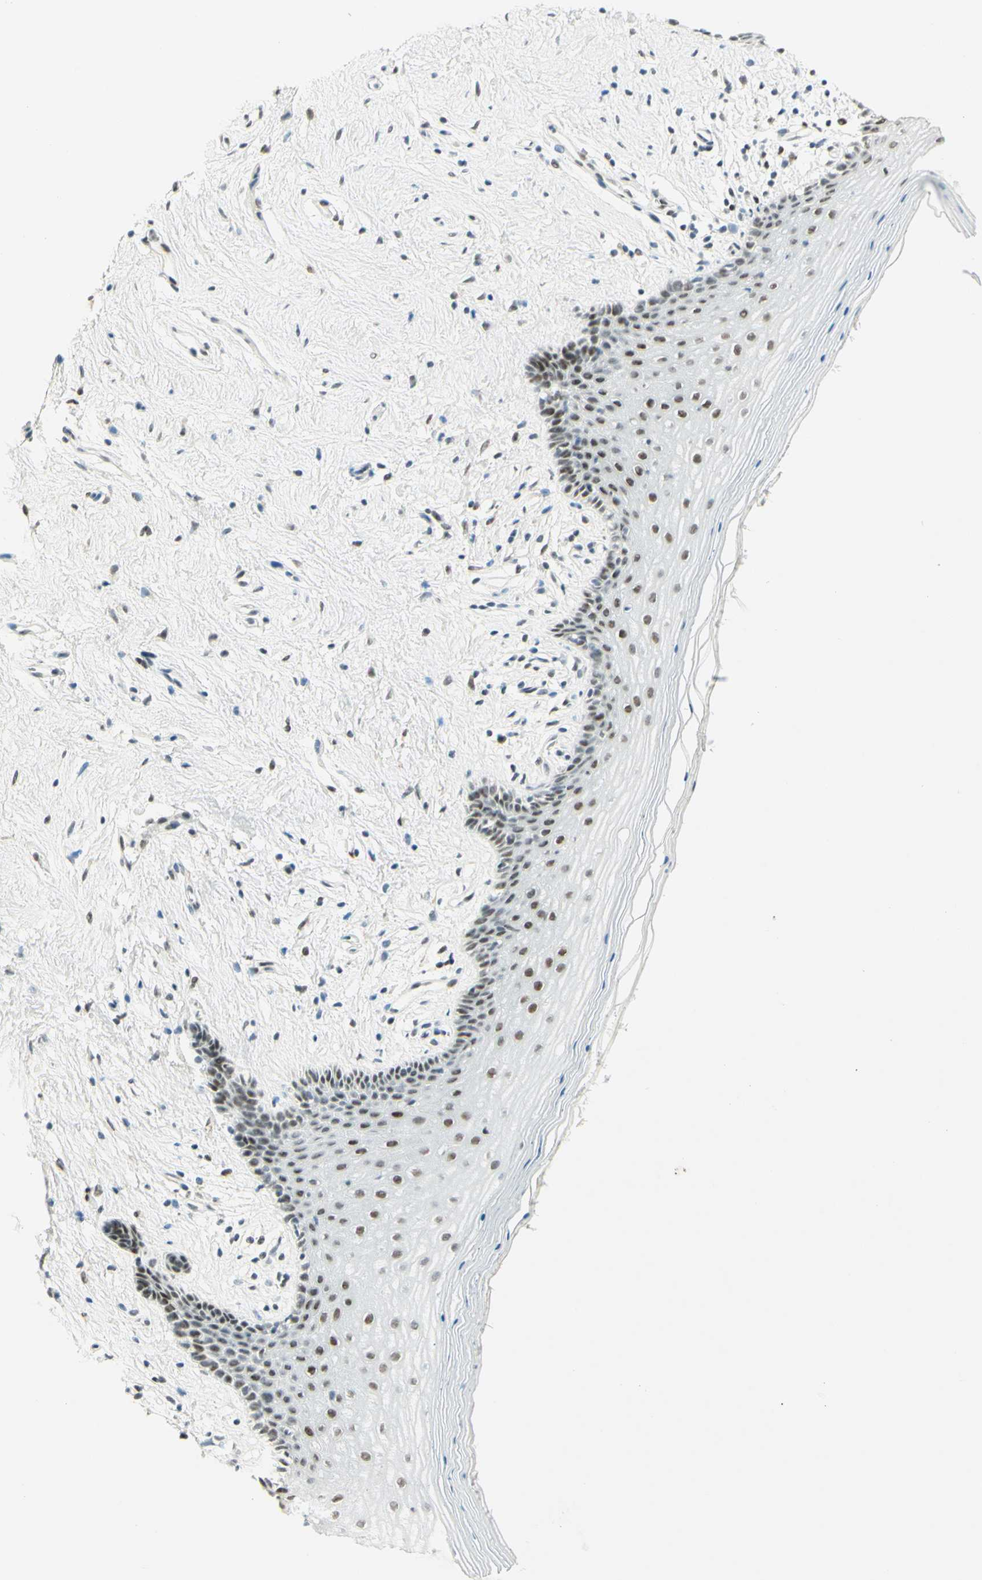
{"staining": {"intensity": "weak", "quantity": ">75%", "location": "nuclear"}, "tissue": "vagina", "cell_type": "Squamous epithelial cells", "image_type": "normal", "snomed": [{"axis": "morphology", "description": "Normal tissue, NOS"}, {"axis": "topography", "description": "Vagina"}], "caption": "Vagina stained with a brown dye reveals weak nuclear positive staining in approximately >75% of squamous epithelial cells.", "gene": "PMS2", "patient": {"sex": "female", "age": 44}}